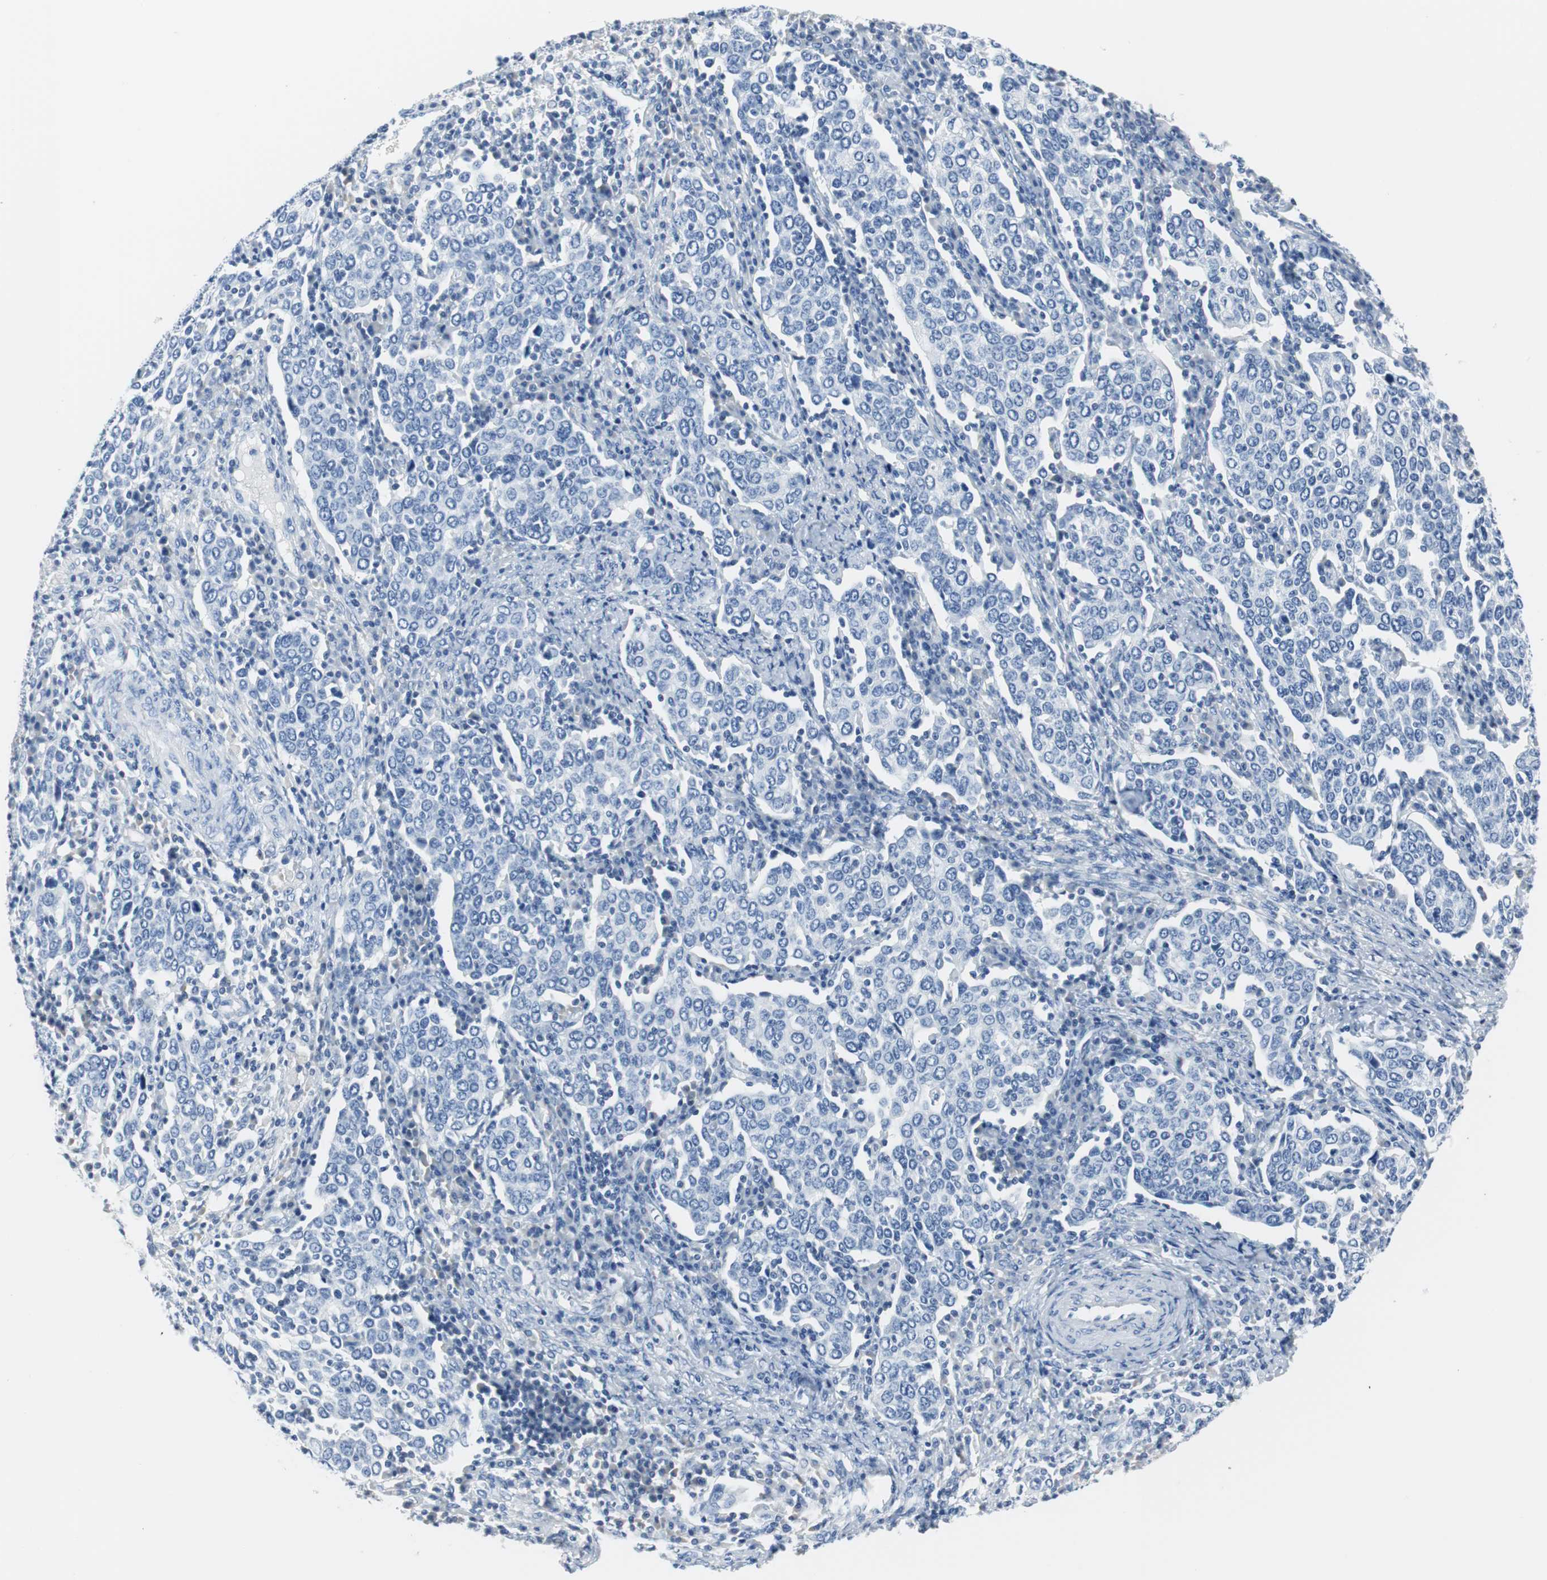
{"staining": {"intensity": "negative", "quantity": "none", "location": "none"}, "tissue": "cervical cancer", "cell_type": "Tumor cells", "image_type": "cancer", "snomed": [{"axis": "morphology", "description": "Squamous cell carcinoma, NOS"}, {"axis": "topography", "description": "Cervix"}], "caption": "High power microscopy micrograph of an immunohistochemistry (IHC) histopathology image of cervical cancer, revealing no significant expression in tumor cells. (Stains: DAB (3,3'-diaminobenzidine) immunohistochemistry with hematoxylin counter stain, Microscopy: brightfield microscopy at high magnification).", "gene": "GAP43", "patient": {"sex": "female", "age": 40}}